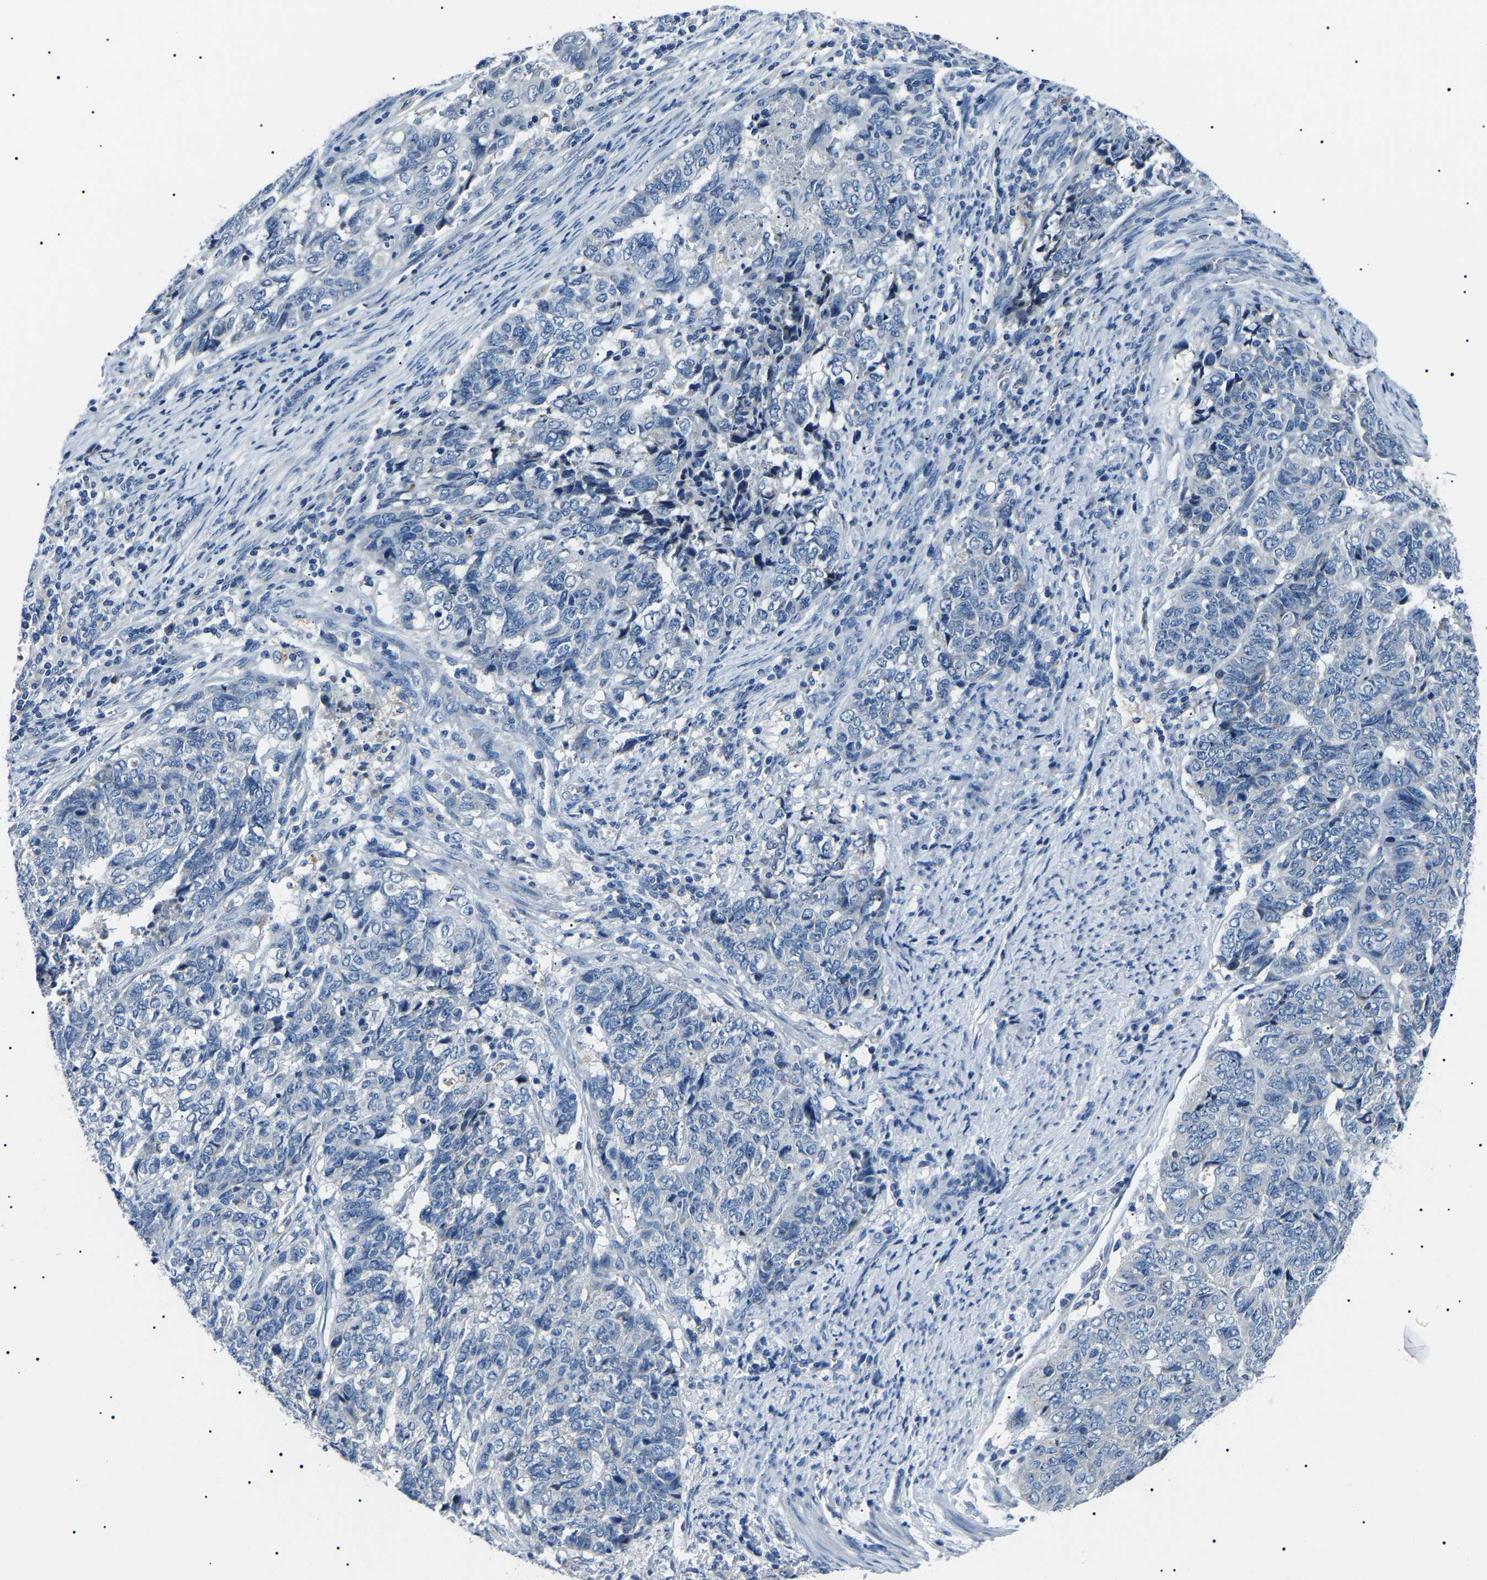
{"staining": {"intensity": "negative", "quantity": "none", "location": "none"}, "tissue": "endometrial cancer", "cell_type": "Tumor cells", "image_type": "cancer", "snomed": [{"axis": "morphology", "description": "Adenocarcinoma, NOS"}, {"axis": "topography", "description": "Endometrium"}], "caption": "Tumor cells are negative for protein expression in human adenocarcinoma (endometrial). The staining was performed using DAB to visualize the protein expression in brown, while the nuclei were stained in blue with hematoxylin (Magnification: 20x).", "gene": "KLK15", "patient": {"sex": "female", "age": 80}}